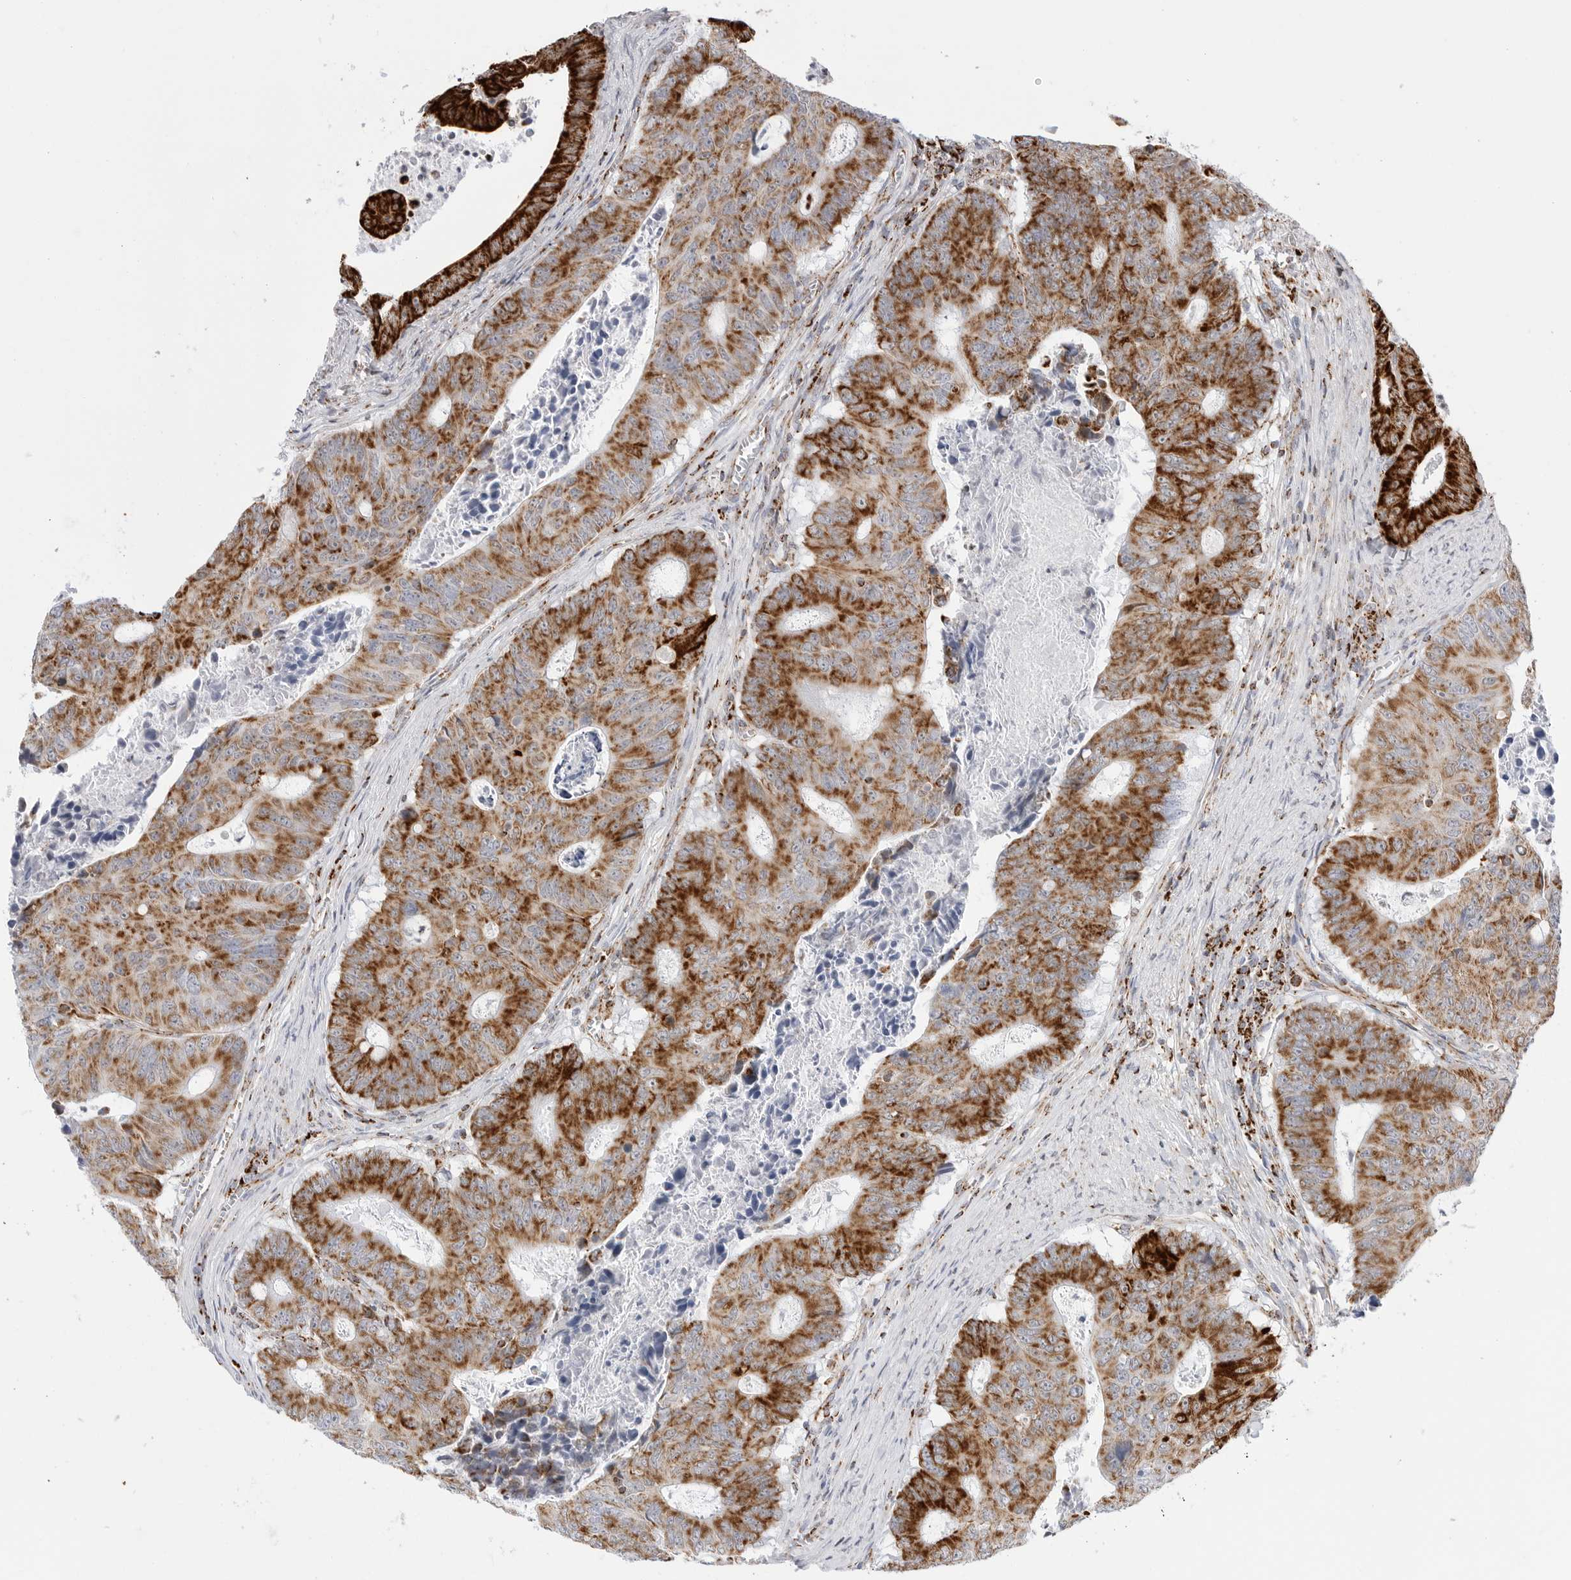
{"staining": {"intensity": "moderate", "quantity": ">75%", "location": "cytoplasmic/membranous"}, "tissue": "colorectal cancer", "cell_type": "Tumor cells", "image_type": "cancer", "snomed": [{"axis": "morphology", "description": "Adenocarcinoma, NOS"}, {"axis": "topography", "description": "Colon"}], "caption": "Colorectal cancer stained with IHC demonstrates moderate cytoplasmic/membranous expression in approximately >75% of tumor cells.", "gene": "ATP5IF1", "patient": {"sex": "male", "age": 87}}